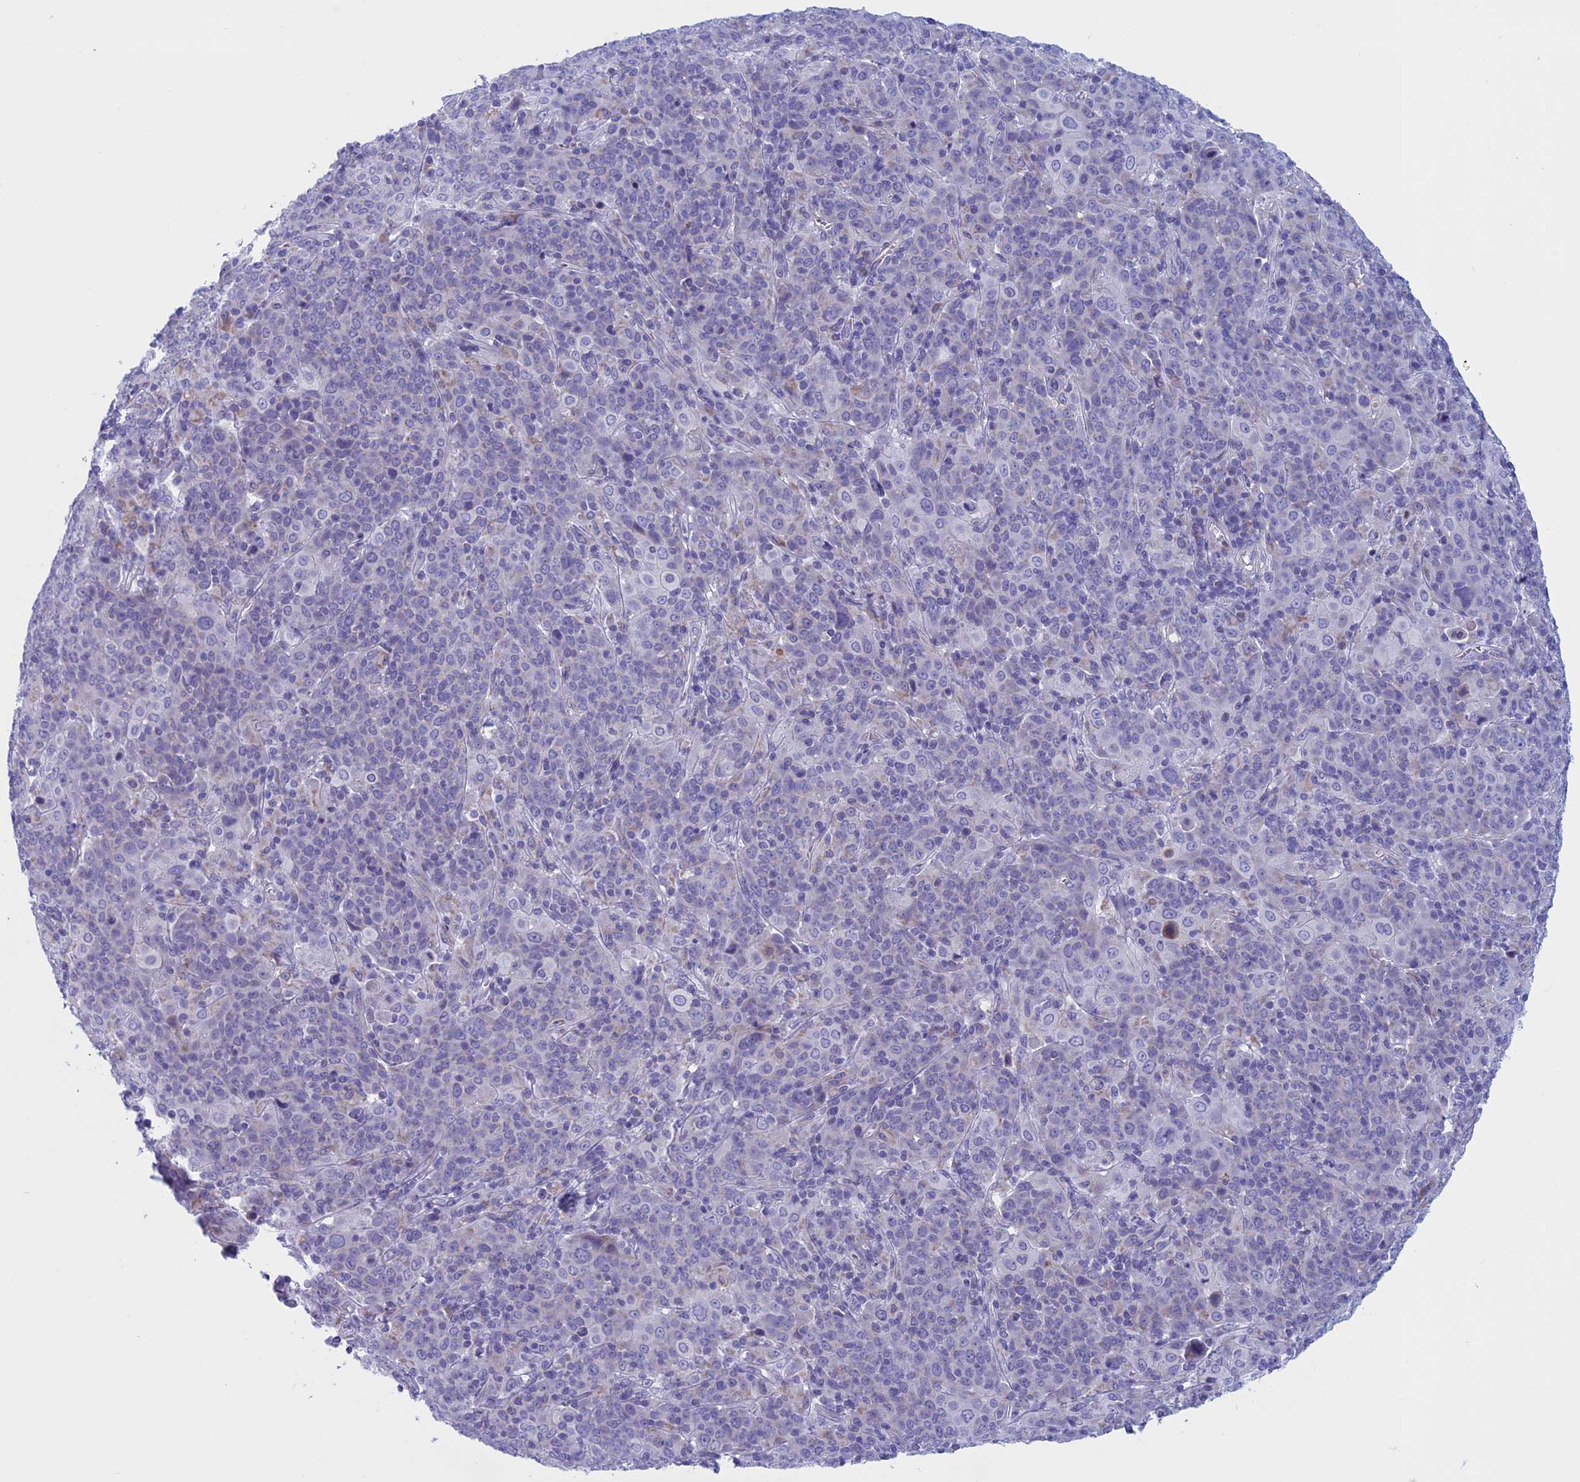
{"staining": {"intensity": "negative", "quantity": "none", "location": "none"}, "tissue": "cervical cancer", "cell_type": "Tumor cells", "image_type": "cancer", "snomed": [{"axis": "morphology", "description": "Squamous cell carcinoma, NOS"}, {"axis": "topography", "description": "Cervix"}], "caption": "Tumor cells are negative for protein expression in human cervical squamous cell carcinoma.", "gene": "NDUFB9", "patient": {"sex": "female", "age": 67}}